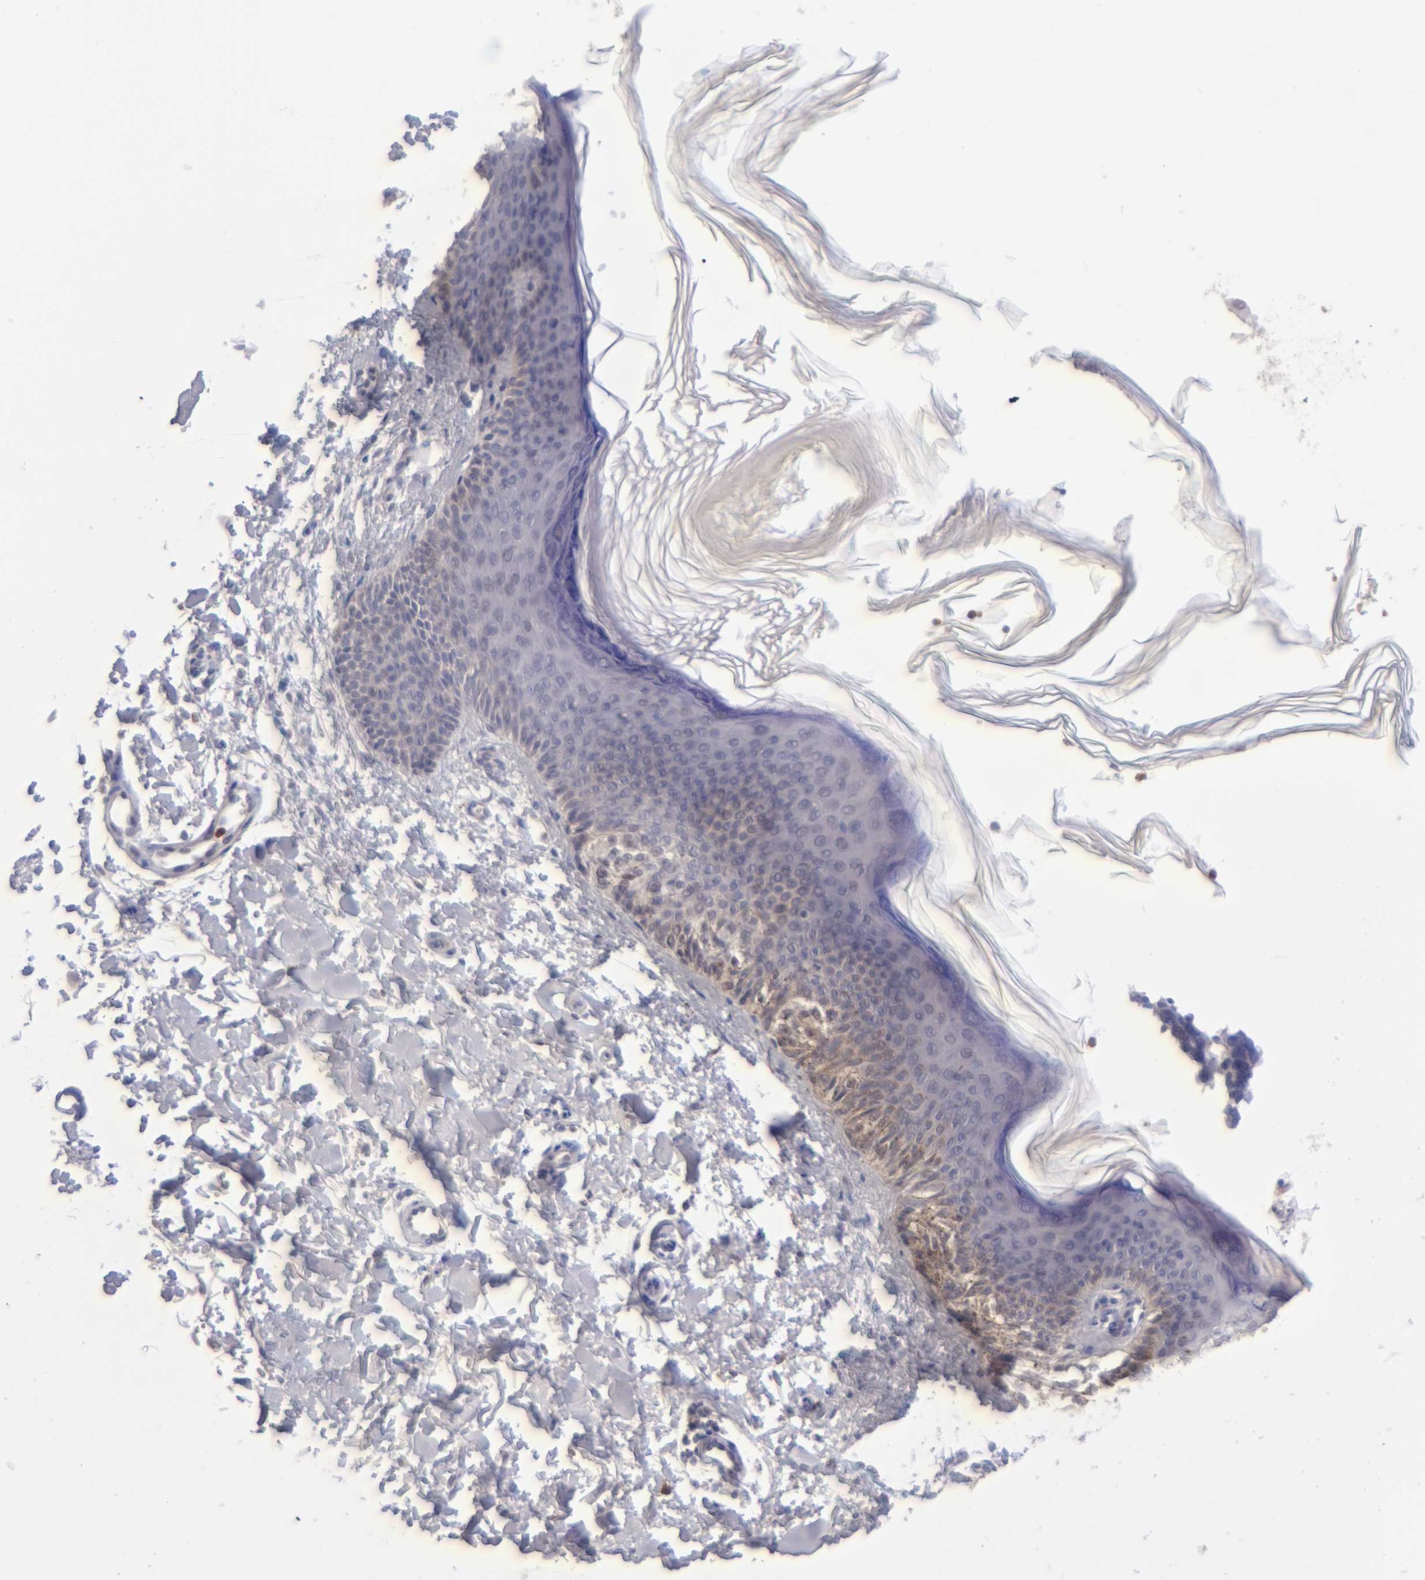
{"staining": {"intensity": "weak", "quantity": ">75%", "location": "cytoplasmic/membranous"}, "tissue": "melanoma", "cell_type": "Tumor cells", "image_type": "cancer", "snomed": [{"axis": "morphology", "description": "Normal tissue, NOS"}, {"axis": "morphology", "description": "Malignant melanoma, NOS"}, {"axis": "topography", "description": "Skin"}], "caption": "Immunohistochemical staining of human malignant melanoma demonstrates low levels of weak cytoplasmic/membranous expression in about >75% of tumor cells.", "gene": "MGAM", "patient": {"sex": "male", "age": 83}}